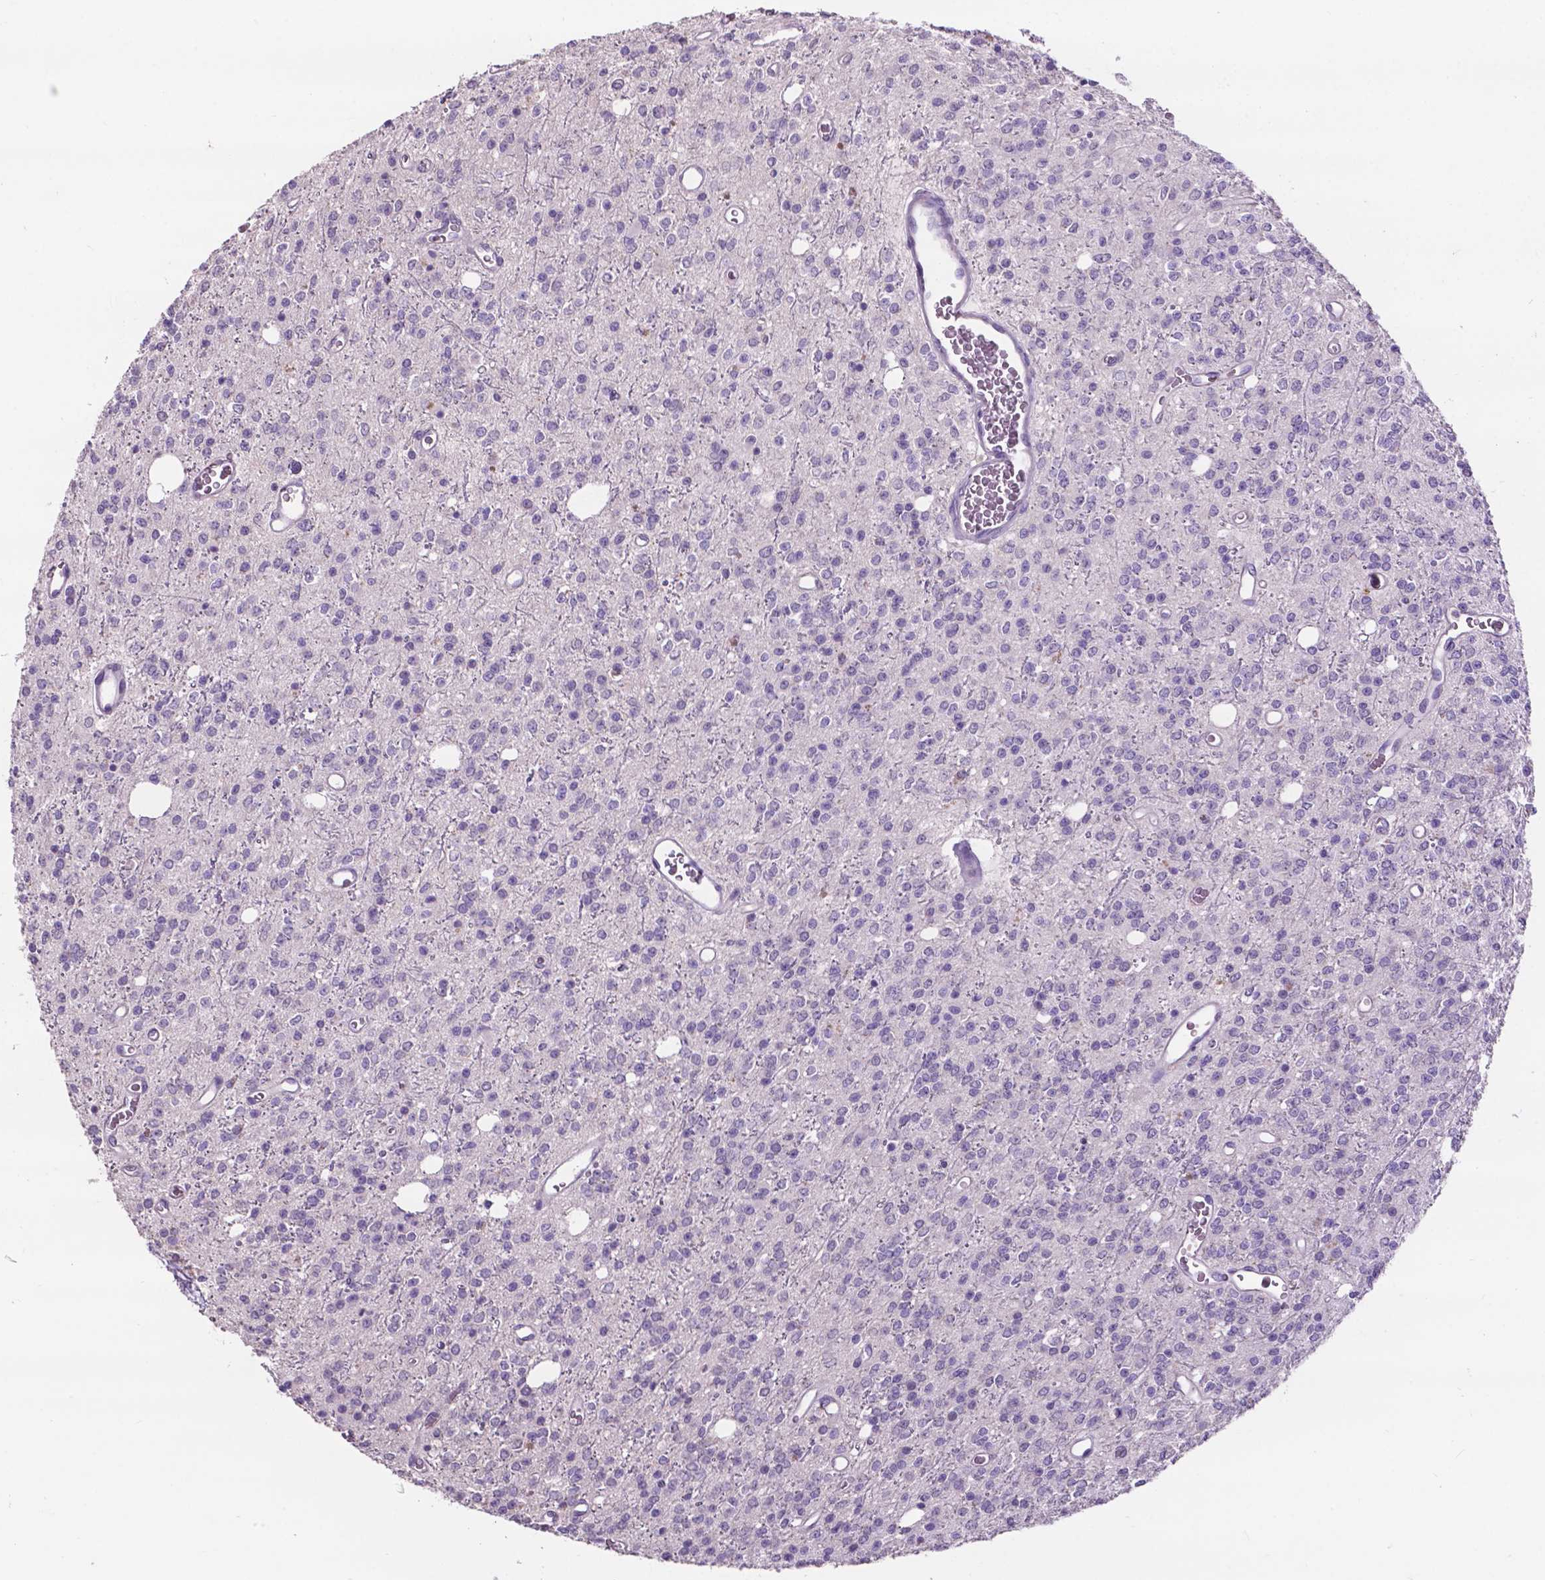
{"staining": {"intensity": "negative", "quantity": "none", "location": "none"}, "tissue": "glioma", "cell_type": "Tumor cells", "image_type": "cancer", "snomed": [{"axis": "morphology", "description": "Glioma, malignant, Low grade"}, {"axis": "topography", "description": "Brain"}], "caption": "Glioma was stained to show a protein in brown. There is no significant expression in tumor cells.", "gene": "PLSCR1", "patient": {"sex": "female", "age": 45}}